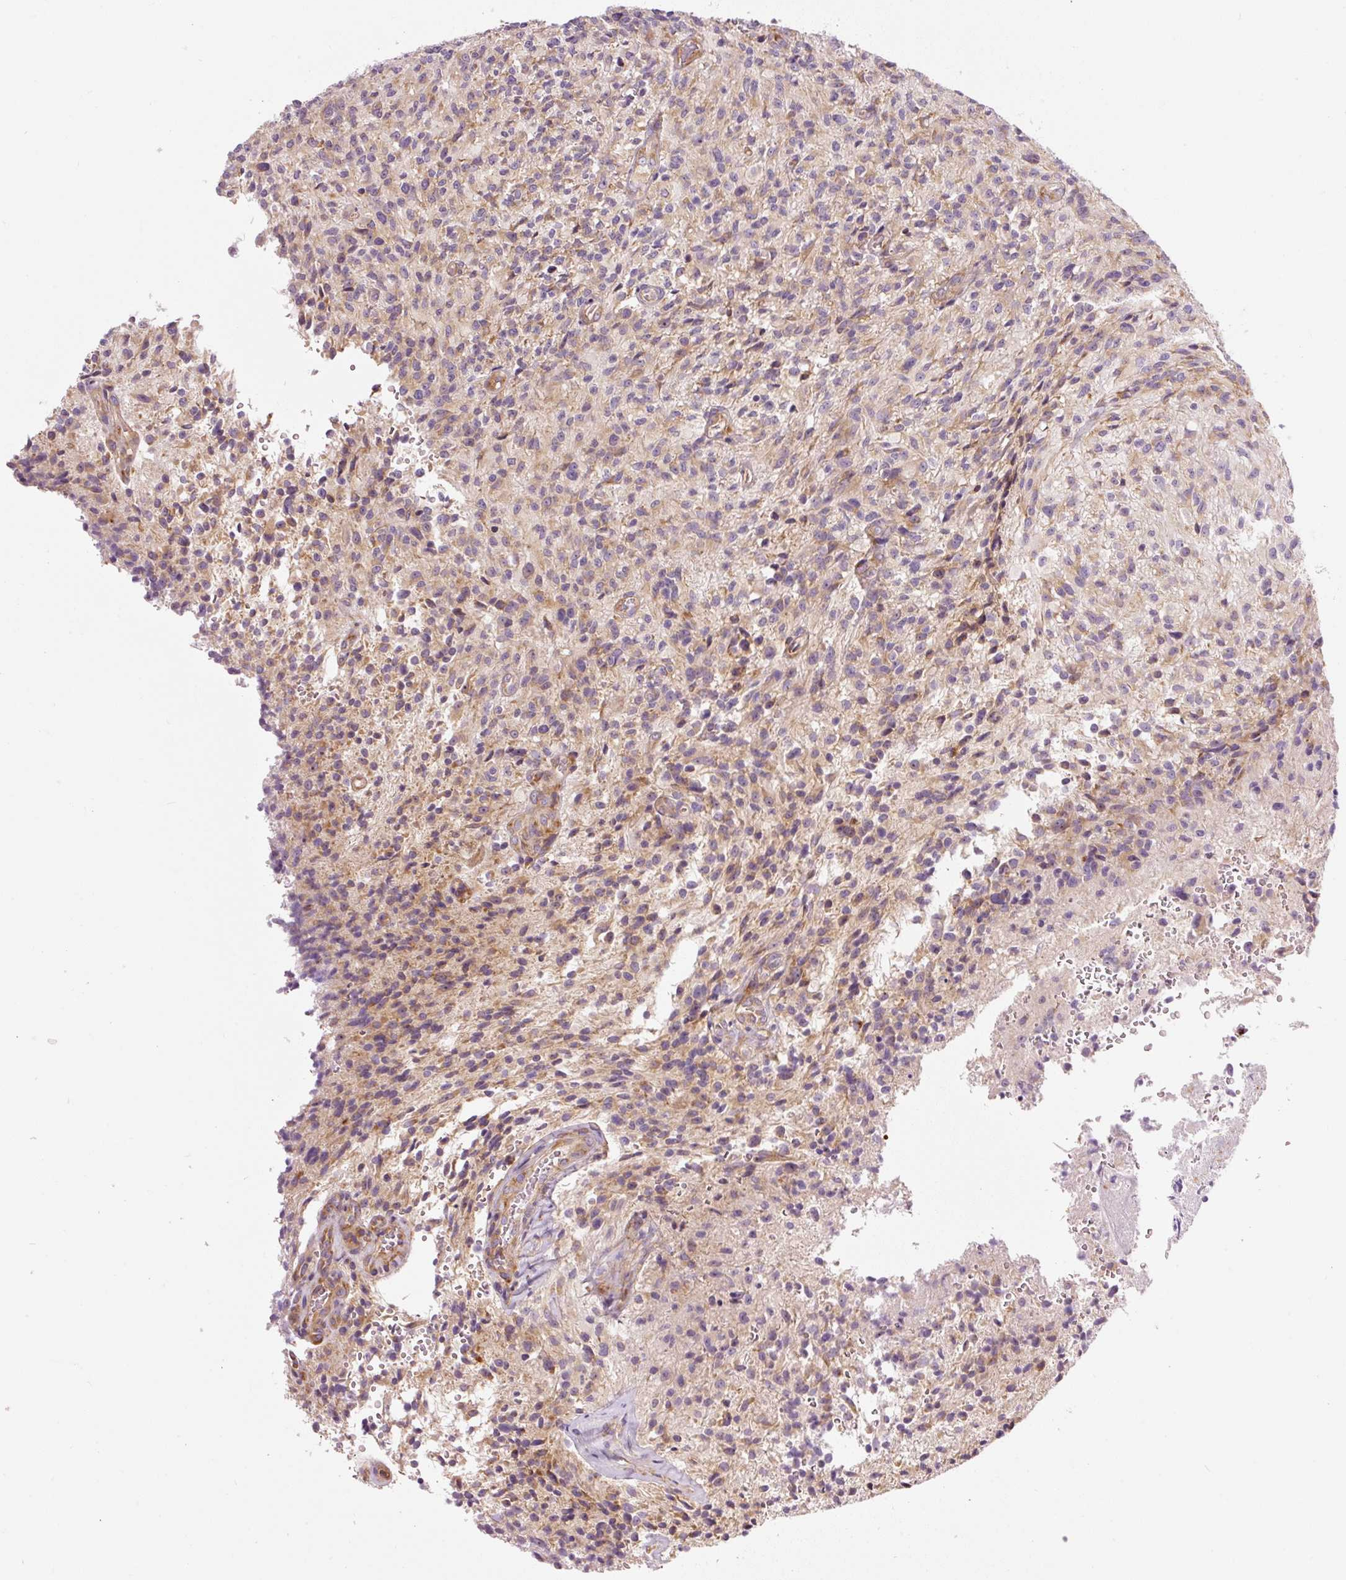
{"staining": {"intensity": "weak", "quantity": ">75%", "location": "cytoplasmic/membranous"}, "tissue": "glioma", "cell_type": "Tumor cells", "image_type": "cancer", "snomed": [{"axis": "morphology", "description": "Normal tissue, NOS"}, {"axis": "morphology", "description": "Glioma, malignant, High grade"}, {"axis": "topography", "description": "Cerebral cortex"}], "caption": "High-magnification brightfield microscopy of malignant glioma (high-grade) stained with DAB (3,3'-diaminobenzidine) (brown) and counterstained with hematoxylin (blue). tumor cells exhibit weak cytoplasmic/membranous staining is identified in about>75% of cells.", "gene": "RPL10A", "patient": {"sex": "male", "age": 56}}